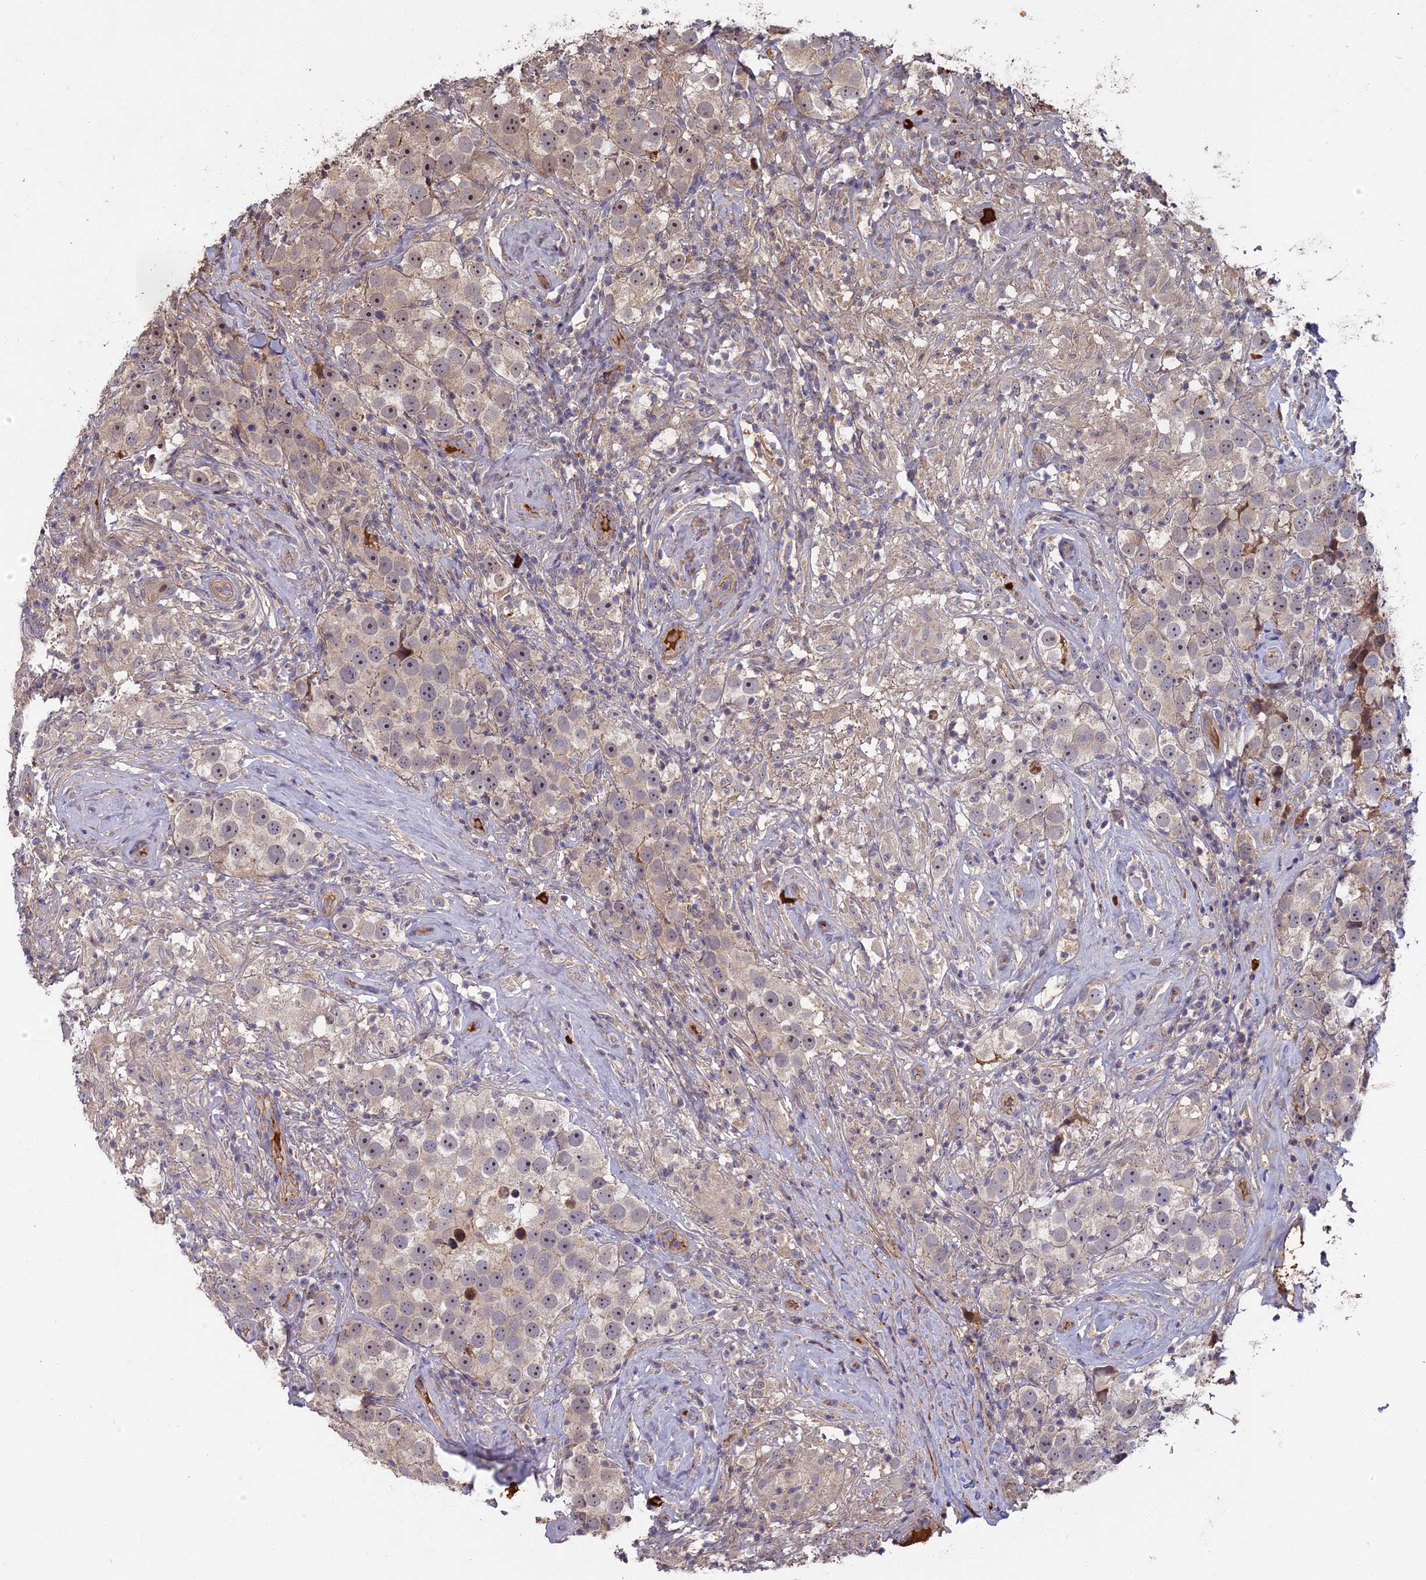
{"staining": {"intensity": "weak", "quantity": "25%-75%", "location": "cytoplasmic/membranous"}, "tissue": "testis cancer", "cell_type": "Tumor cells", "image_type": "cancer", "snomed": [{"axis": "morphology", "description": "Seminoma, NOS"}, {"axis": "topography", "description": "Testis"}], "caption": "Testis cancer (seminoma) tissue reveals weak cytoplasmic/membranous expression in about 25%-75% of tumor cells", "gene": "ERMAP", "patient": {"sex": "male", "age": 49}}